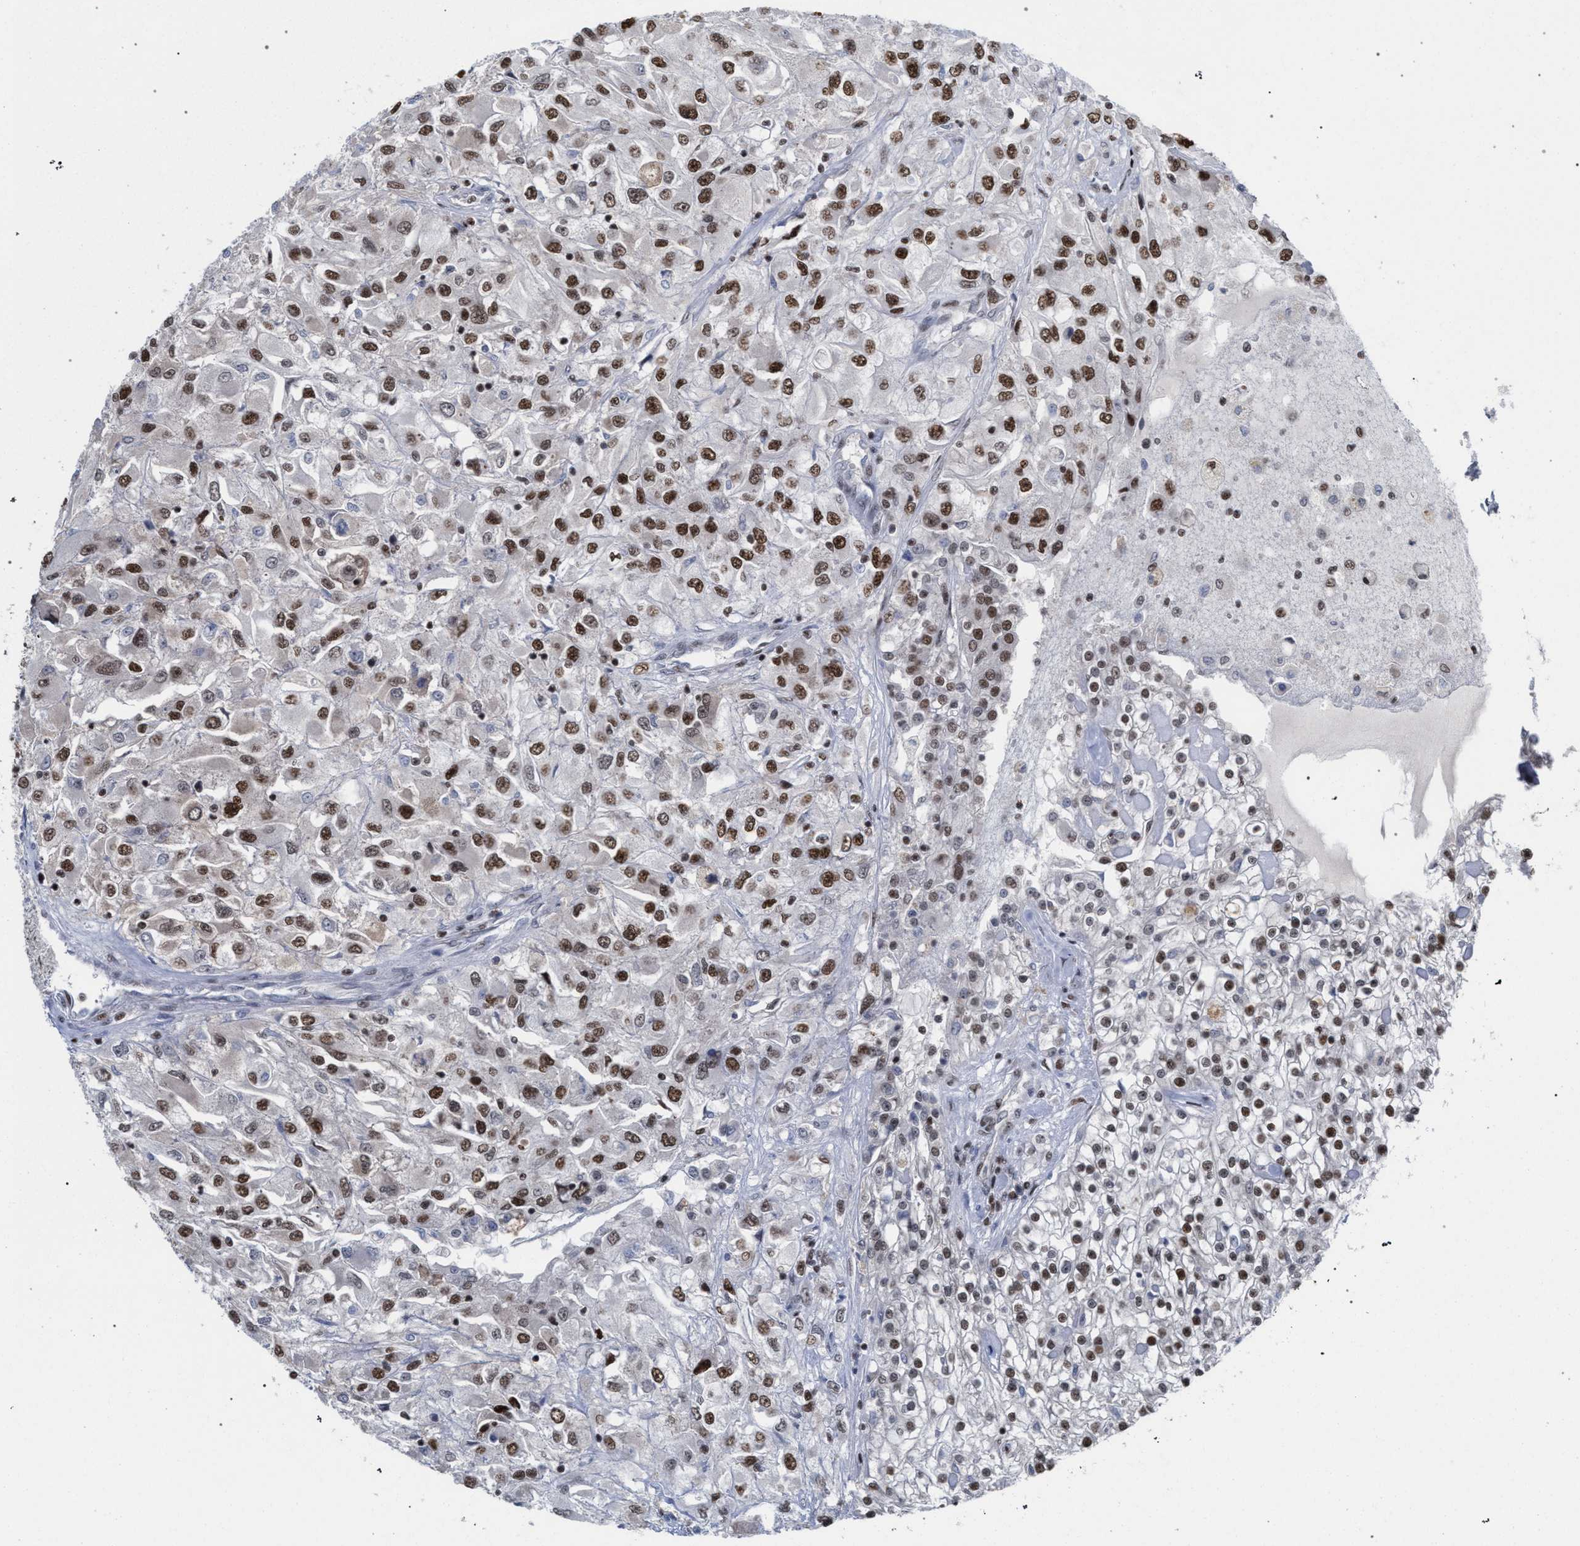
{"staining": {"intensity": "moderate", "quantity": ">75%", "location": "nuclear"}, "tissue": "renal cancer", "cell_type": "Tumor cells", "image_type": "cancer", "snomed": [{"axis": "morphology", "description": "Adenocarcinoma, NOS"}, {"axis": "topography", "description": "Kidney"}], "caption": "Moderate nuclear expression is identified in about >75% of tumor cells in renal adenocarcinoma.", "gene": "SCAF4", "patient": {"sex": "female", "age": 52}}